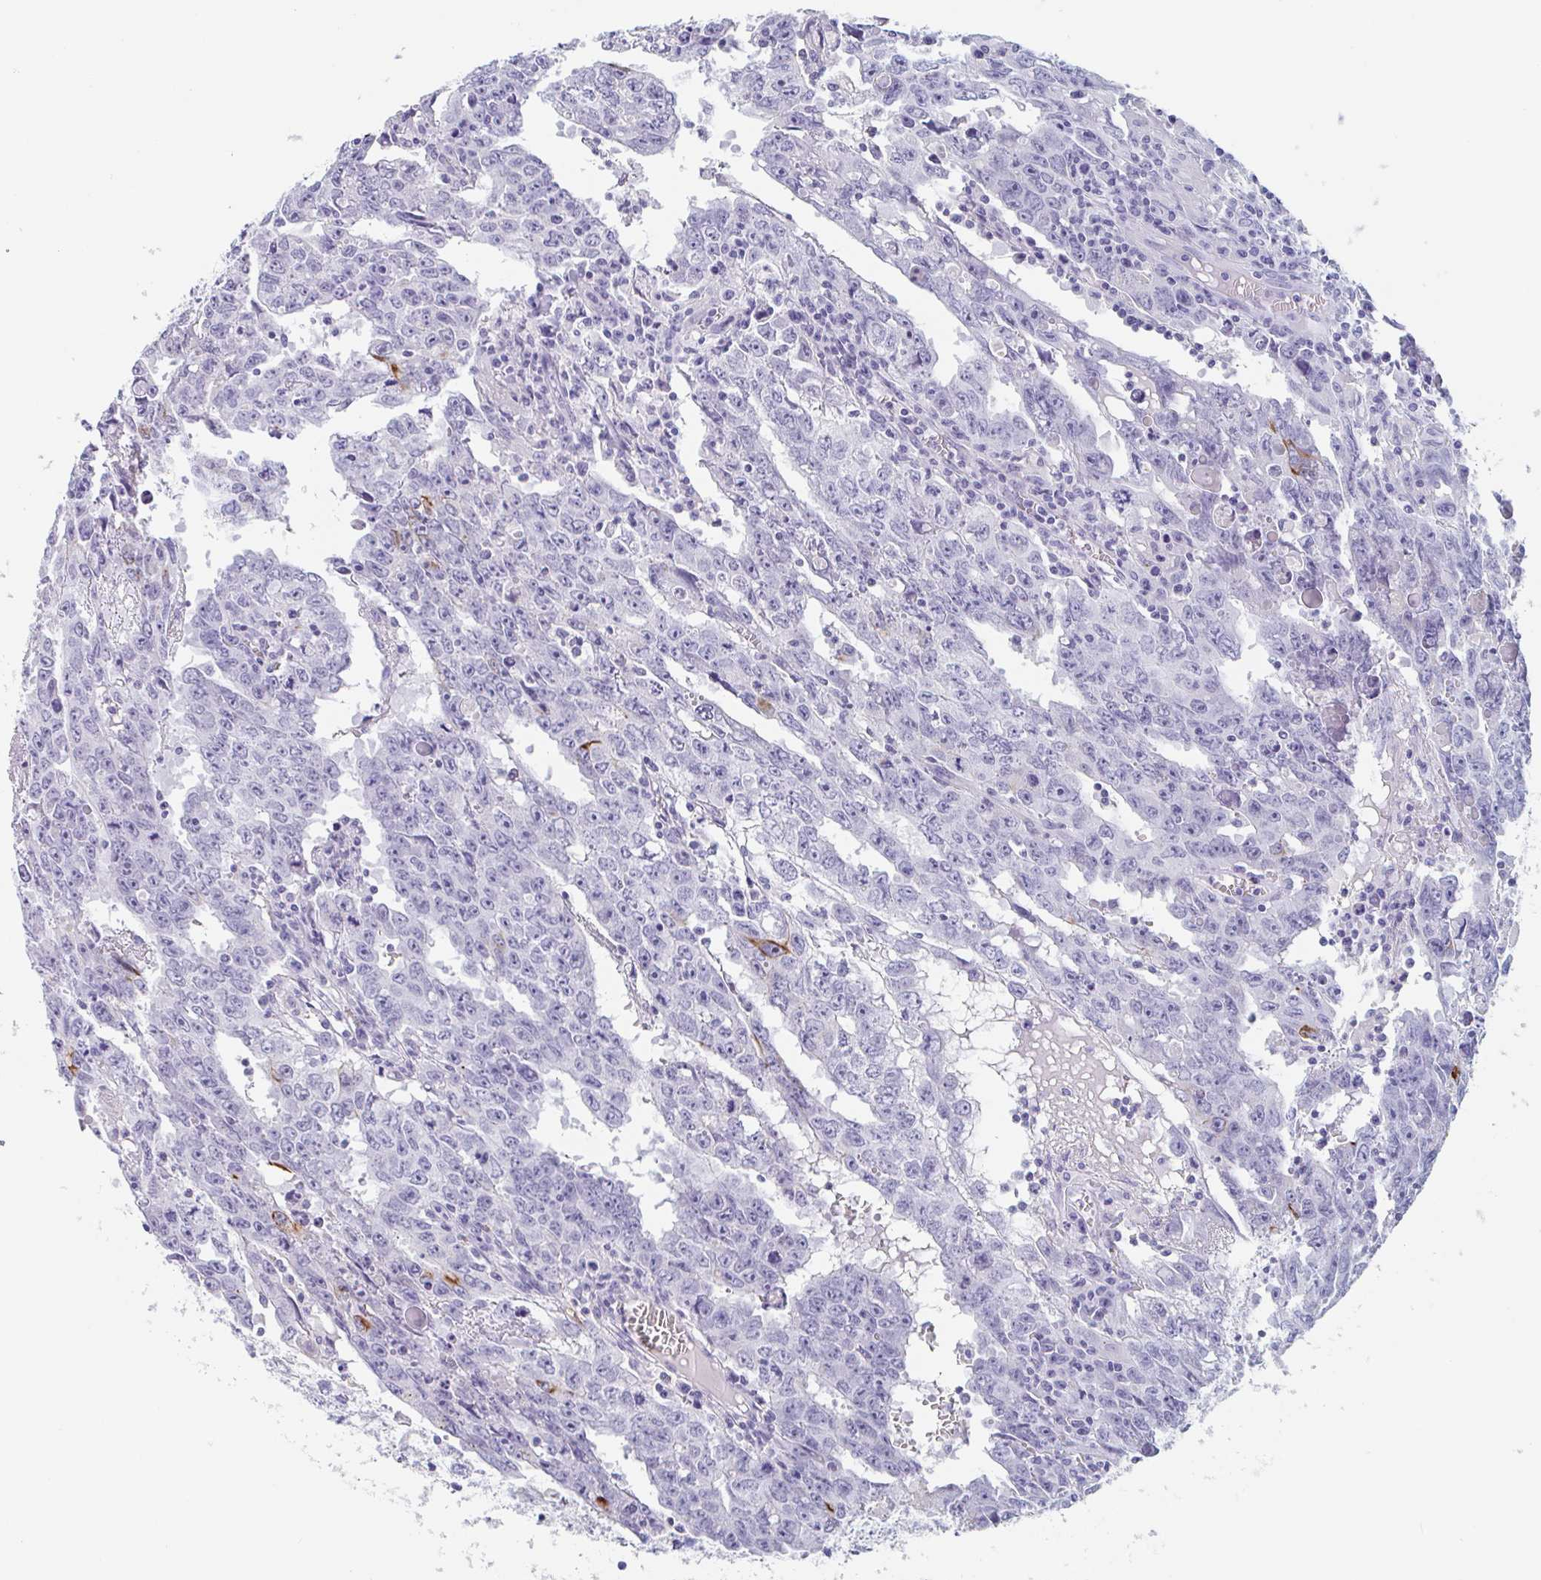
{"staining": {"intensity": "moderate", "quantity": "<25%", "location": "cytoplasmic/membranous"}, "tissue": "testis cancer", "cell_type": "Tumor cells", "image_type": "cancer", "snomed": [{"axis": "morphology", "description": "Carcinoma, Embryonal, NOS"}, {"axis": "topography", "description": "Testis"}], "caption": "Brown immunohistochemical staining in embryonal carcinoma (testis) displays moderate cytoplasmic/membranous positivity in about <25% of tumor cells.", "gene": "EMC4", "patient": {"sex": "male", "age": 22}}